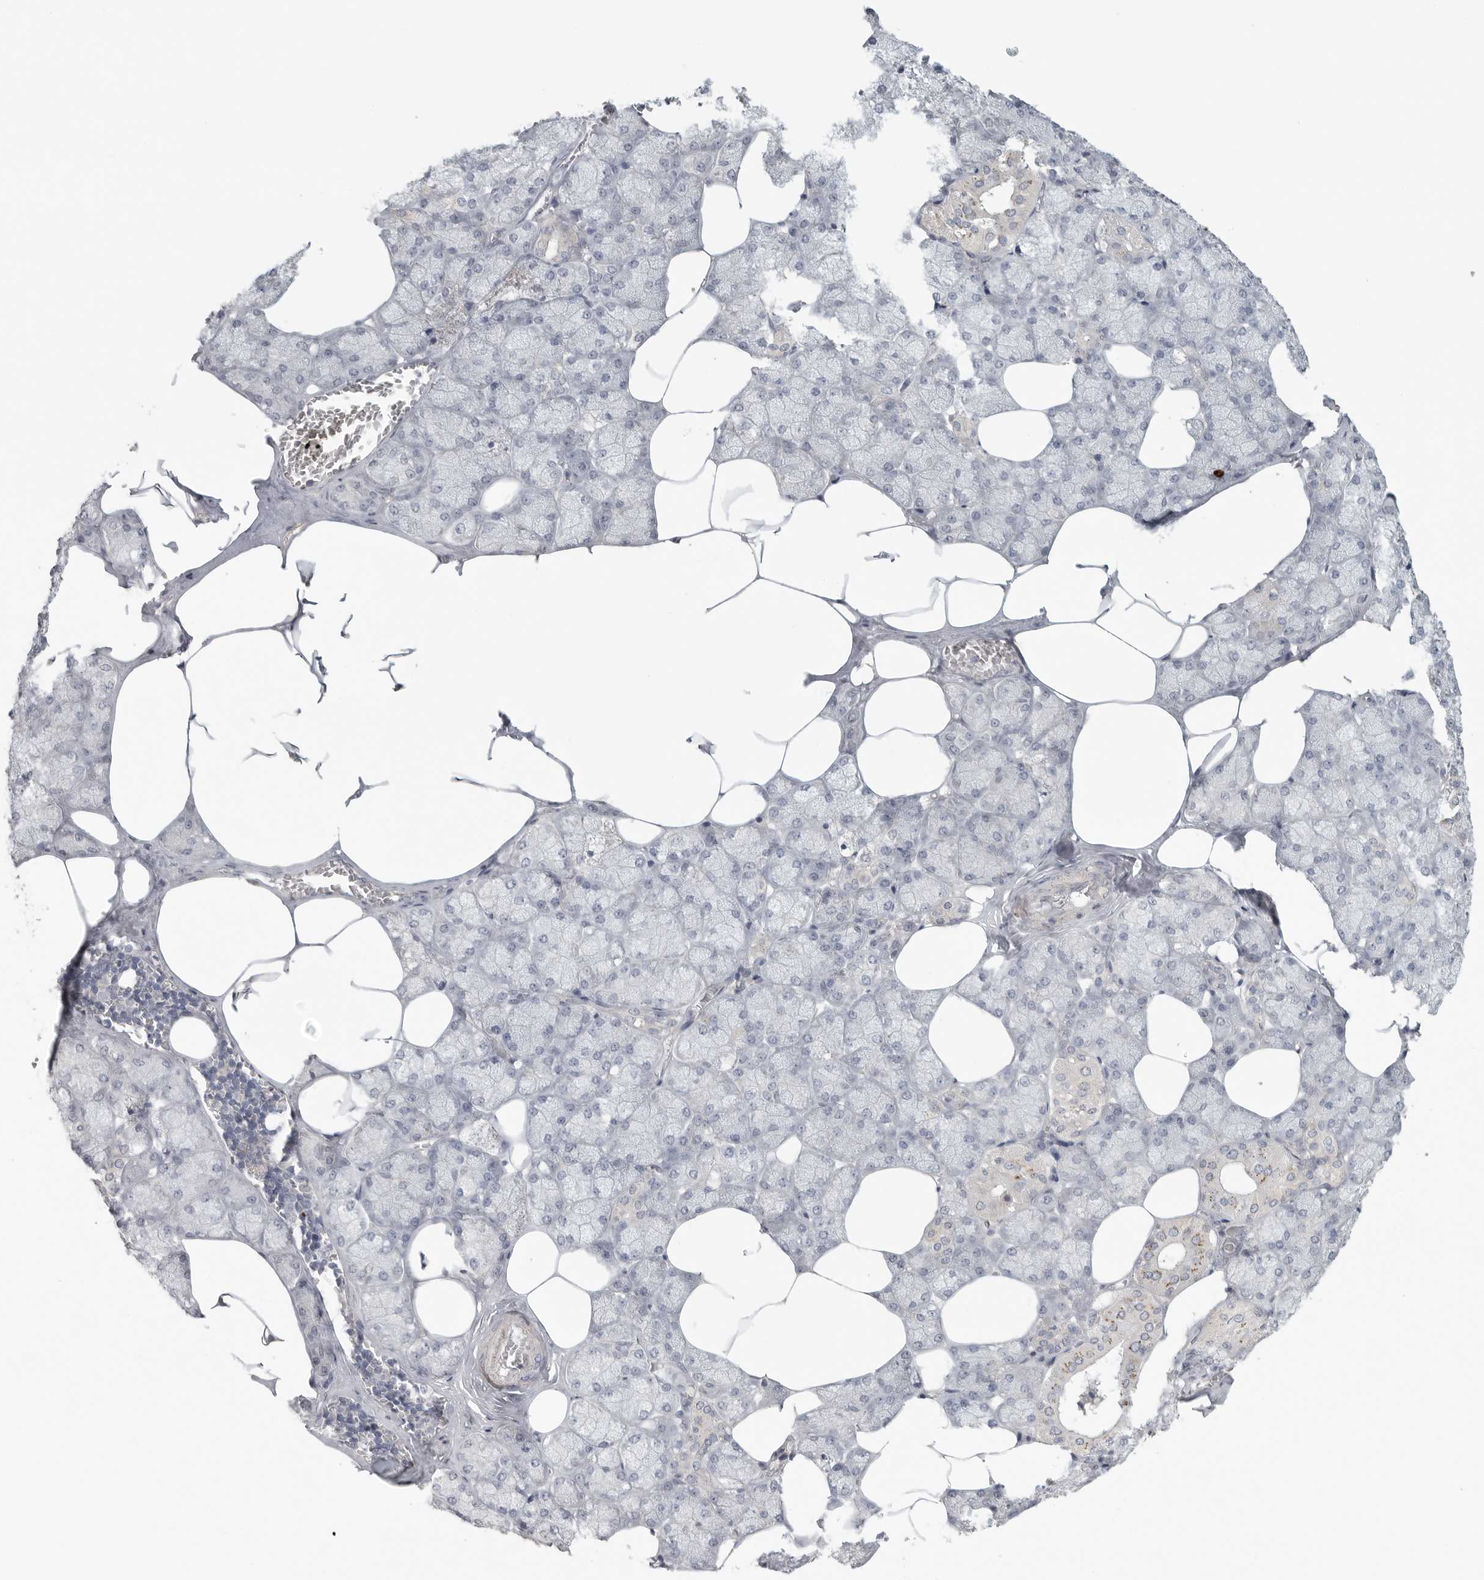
{"staining": {"intensity": "moderate", "quantity": "<25%", "location": "cytoplasmic/membranous"}, "tissue": "salivary gland", "cell_type": "Glandular cells", "image_type": "normal", "snomed": [{"axis": "morphology", "description": "Normal tissue, NOS"}, {"axis": "topography", "description": "Salivary gland"}], "caption": "Protein positivity by immunohistochemistry (IHC) displays moderate cytoplasmic/membranous expression in approximately <25% of glandular cells in benign salivary gland. (IHC, brightfield microscopy, high magnification).", "gene": "HDAC6", "patient": {"sex": "male", "age": 62}}